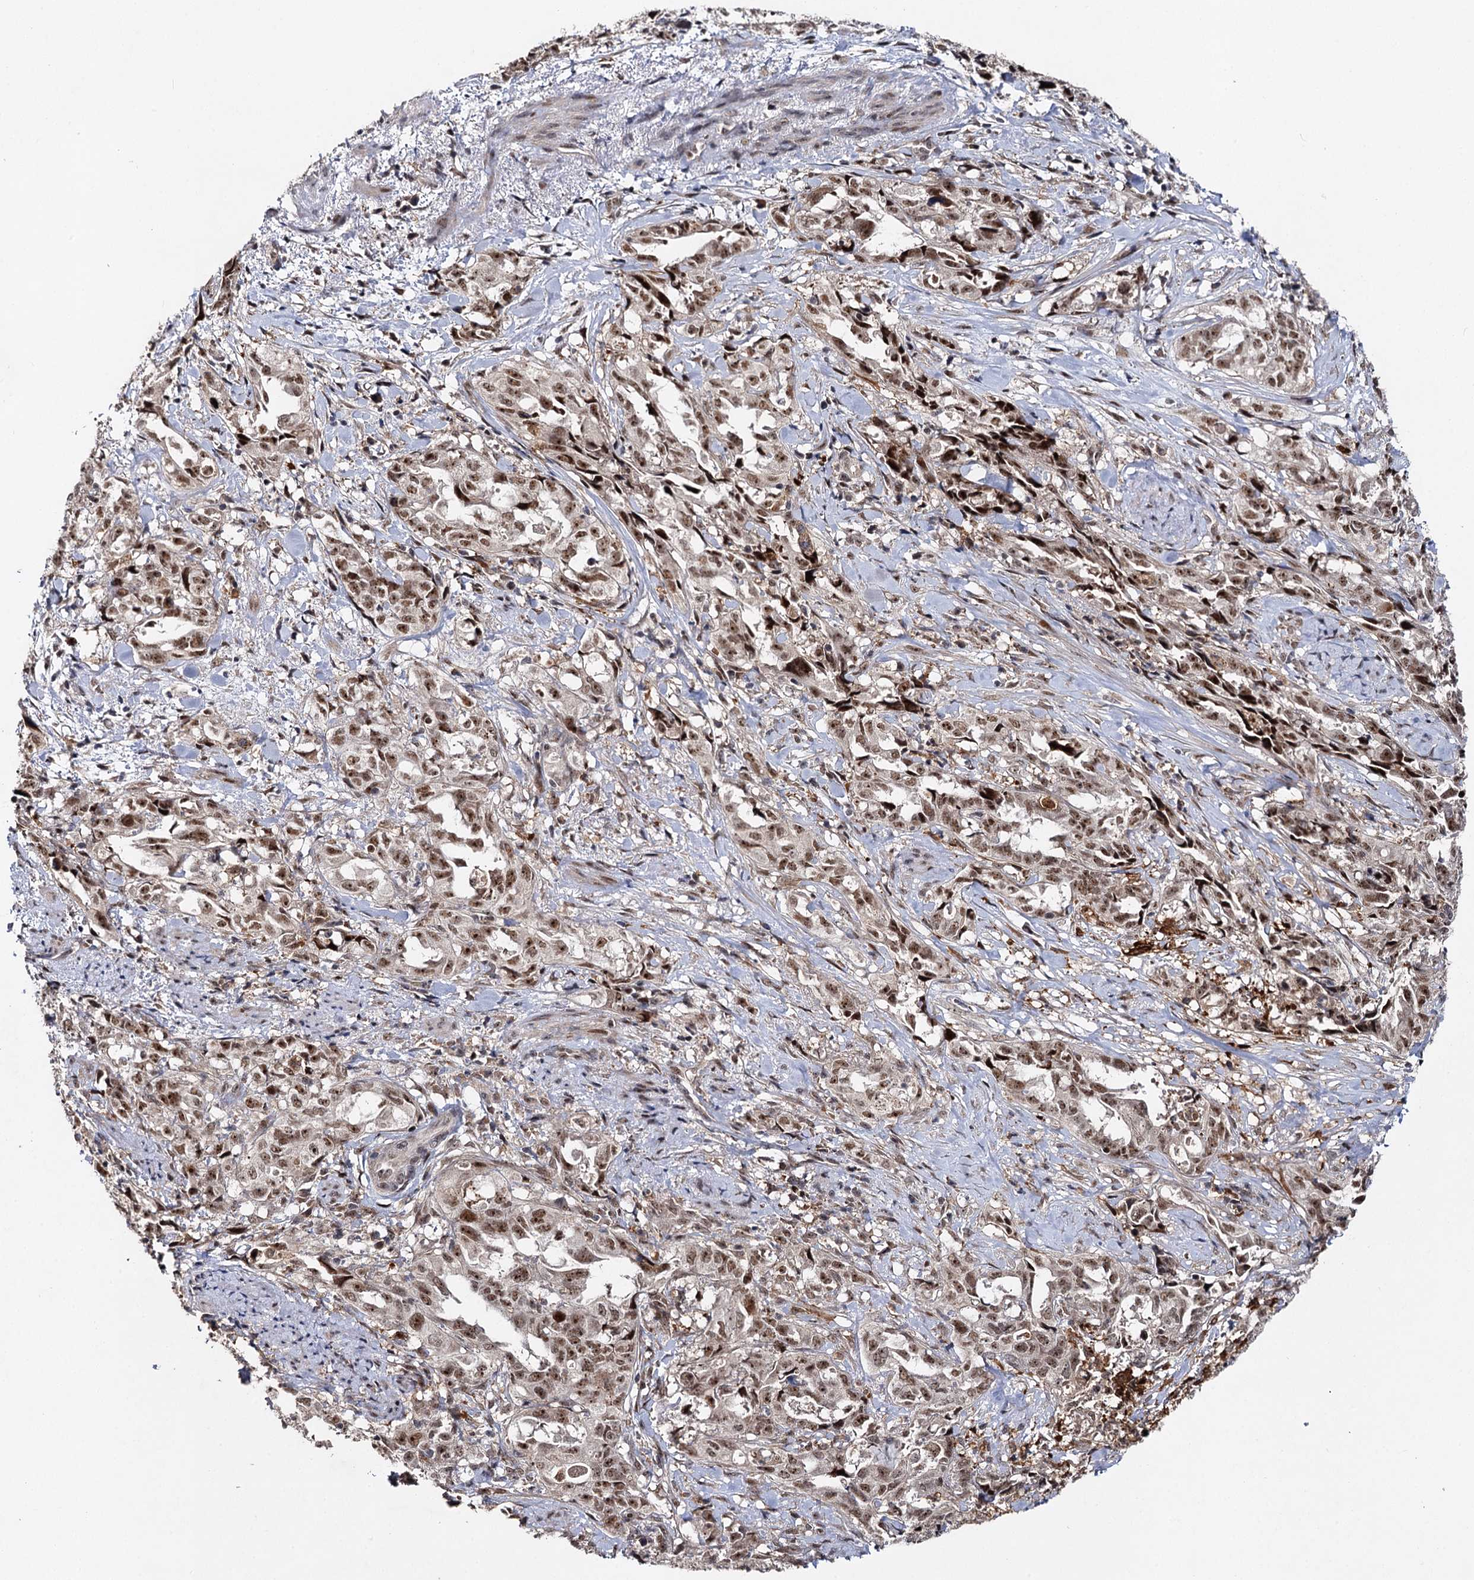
{"staining": {"intensity": "moderate", "quantity": ">75%", "location": "nuclear"}, "tissue": "endometrial cancer", "cell_type": "Tumor cells", "image_type": "cancer", "snomed": [{"axis": "morphology", "description": "Adenocarcinoma, NOS"}, {"axis": "topography", "description": "Endometrium"}], "caption": "Endometrial cancer stained with a brown dye displays moderate nuclear positive positivity in approximately >75% of tumor cells.", "gene": "BUD13", "patient": {"sex": "female", "age": 65}}